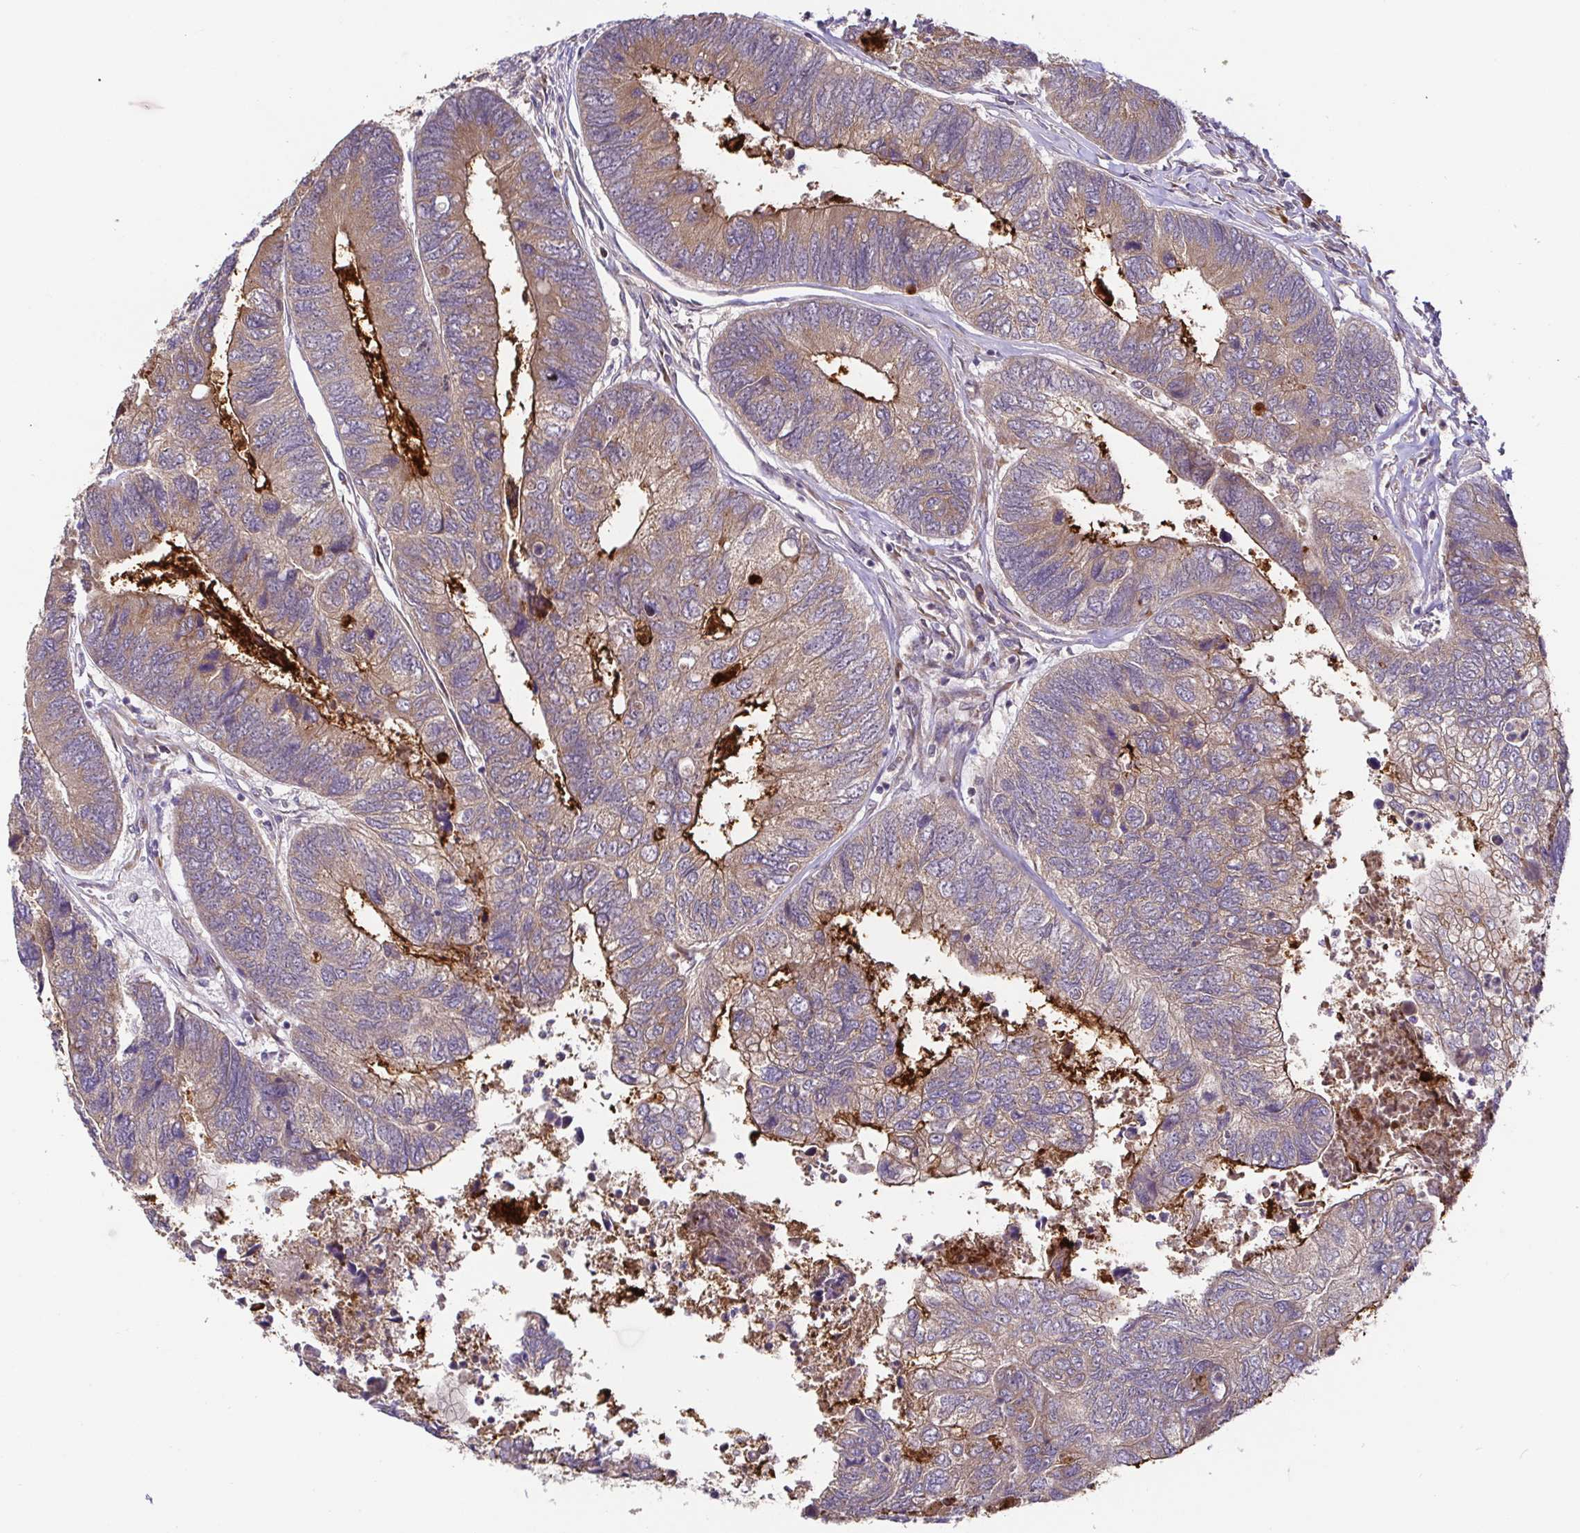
{"staining": {"intensity": "weak", "quantity": ">75%", "location": "cytoplasmic/membranous"}, "tissue": "colorectal cancer", "cell_type": "Tumor cells", "image_type": "cancer", "snomed": [{"axis": "morphology", "description": "Adenocarcinoma, NOS"}, {"axis": "topography", "description": "Colon"}], "caption": "Protein staining reveals weak cytoplasmic/membranous positivity in approximately >75% of tumor cells in adenocarcinoma (colorectal).", "gene": "ELP1", "patient": {"sex": "female", "age": 67}}